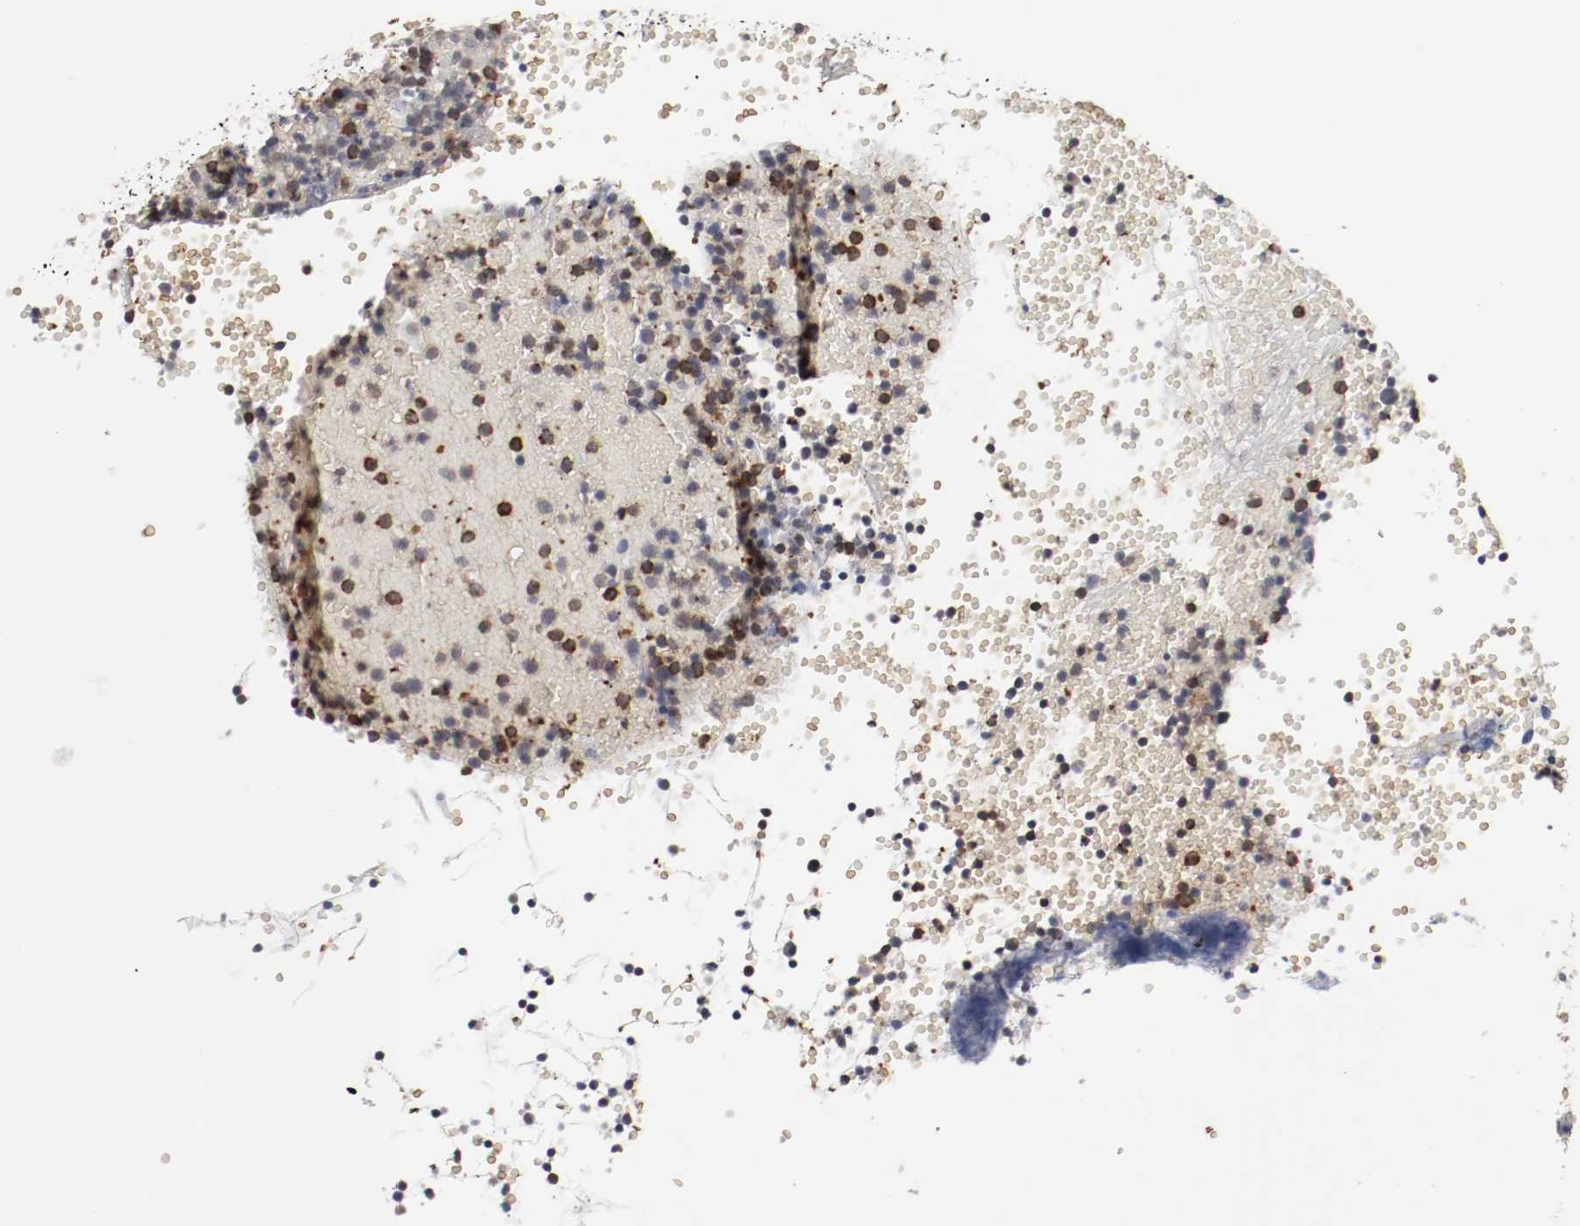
{"staining": {"intensity": "strong", "quantity": "25%-75%", "location": "cytoplasmic/membranous"}, "tissue": "tonsil", "cell_type": "Germinal center cells", "image_type": "normal", "snomed": [{"axis": "morphology", "description": "Normal tissue, NOS"}, {"axis": "topography", "description": "Tonsil"}], "caption": "Immunohistochemical staining of unremarkable human tonsil exhibits strong cytoplasmic/membranous protein positivity in approximately 25%-75% of germinal center cells.", "gene": "JUND", "patient": {"sex": "female", "age": 40}}